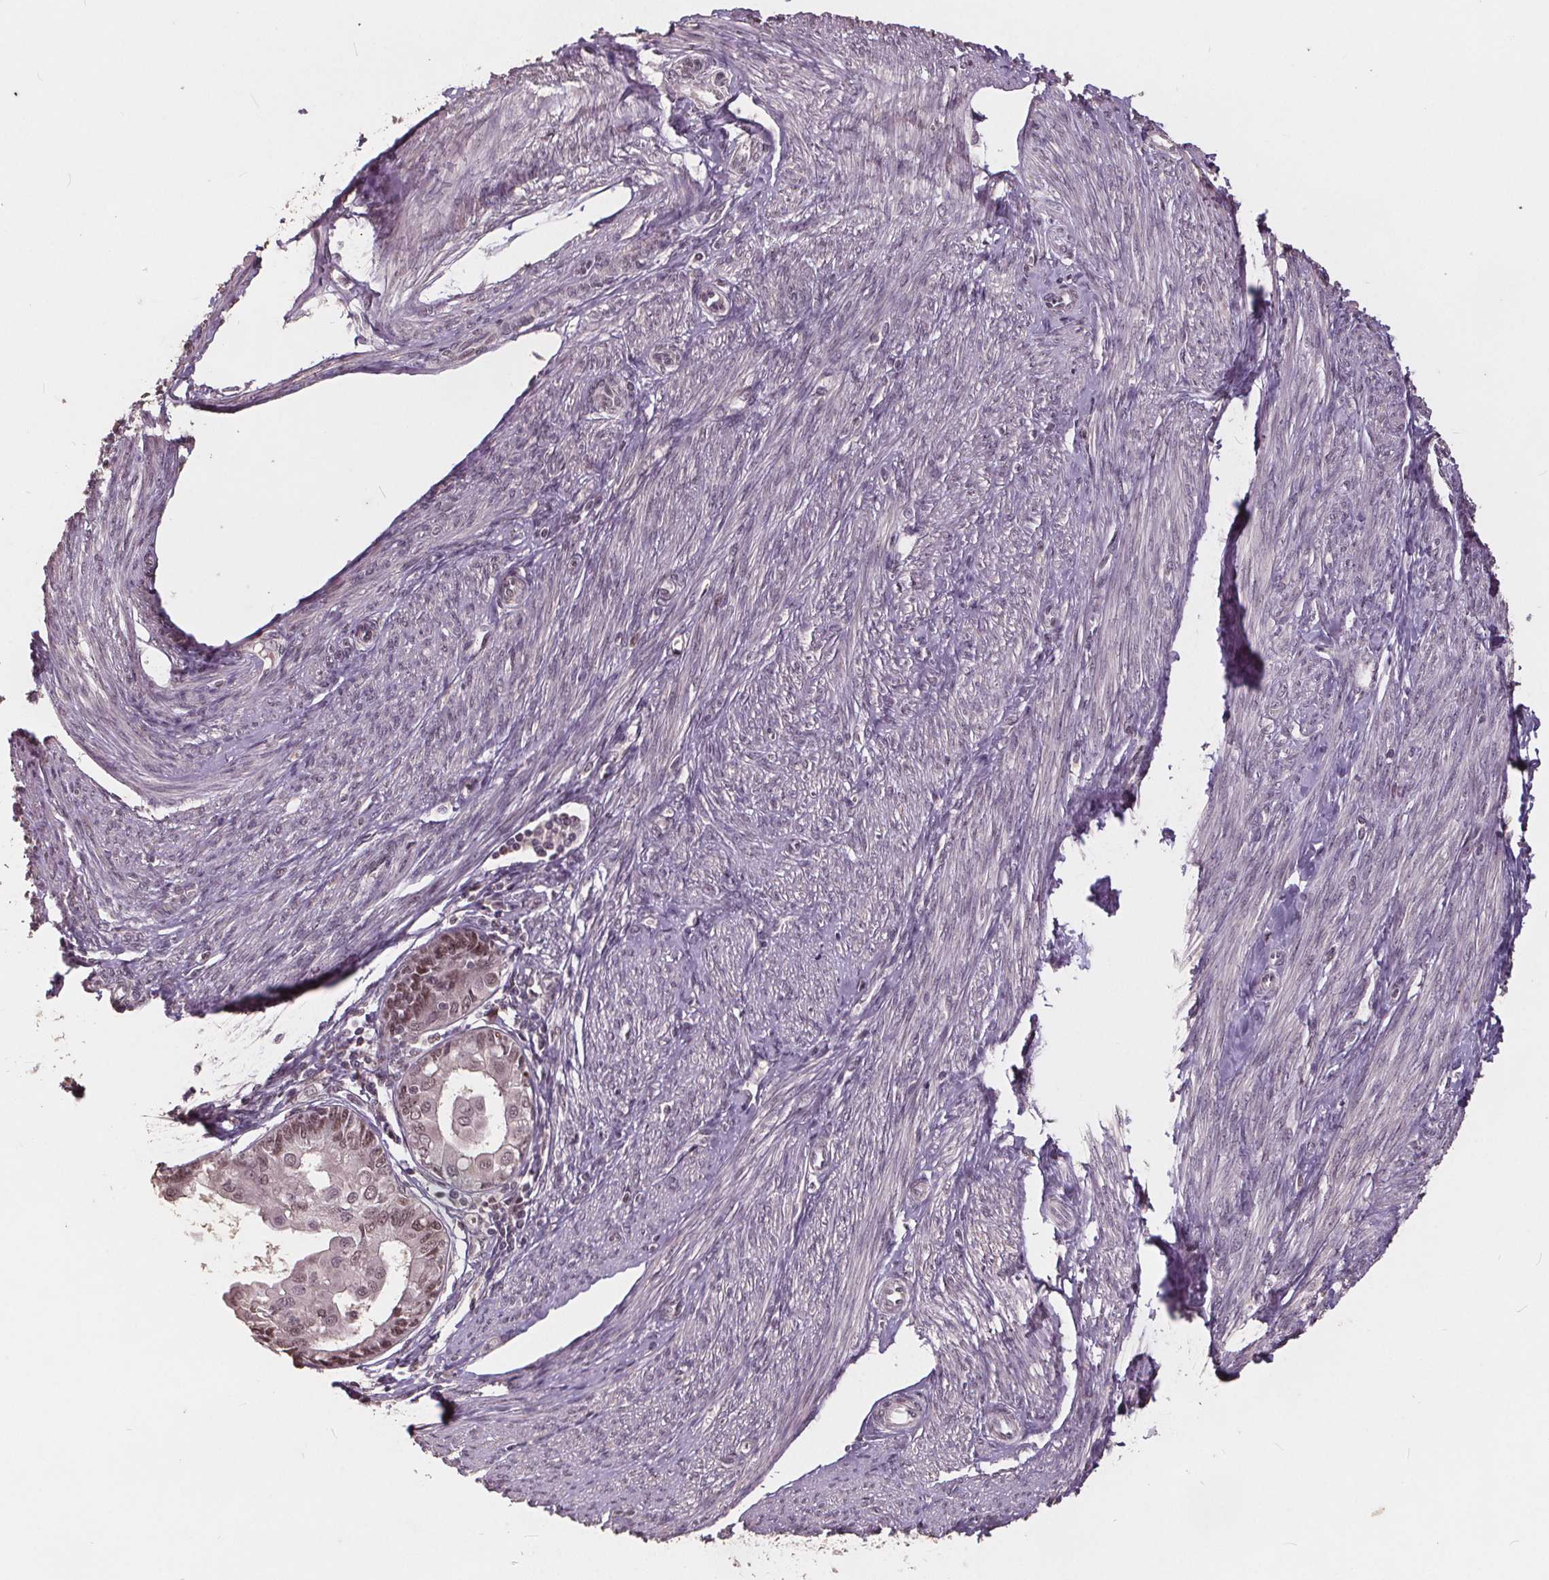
{"staining": {"intensity": "weak", "quantity": "<25%", "location": "nuclear"}, "tissue": "endometrial cancer", "cell_type": "Tumor cells", "image_type": "cancer", "snomed": [{"axis": "morphology", "description": "Adenocarcinoma, NOS"}, {"axis": "topography", "description": "Endometrium"}], "caption": "Tumor cells show no significant protein staining in endometrial adenocarcinoma.", "gene": "DNMT3B", "patient": {"sex": "female", "age": 68}}